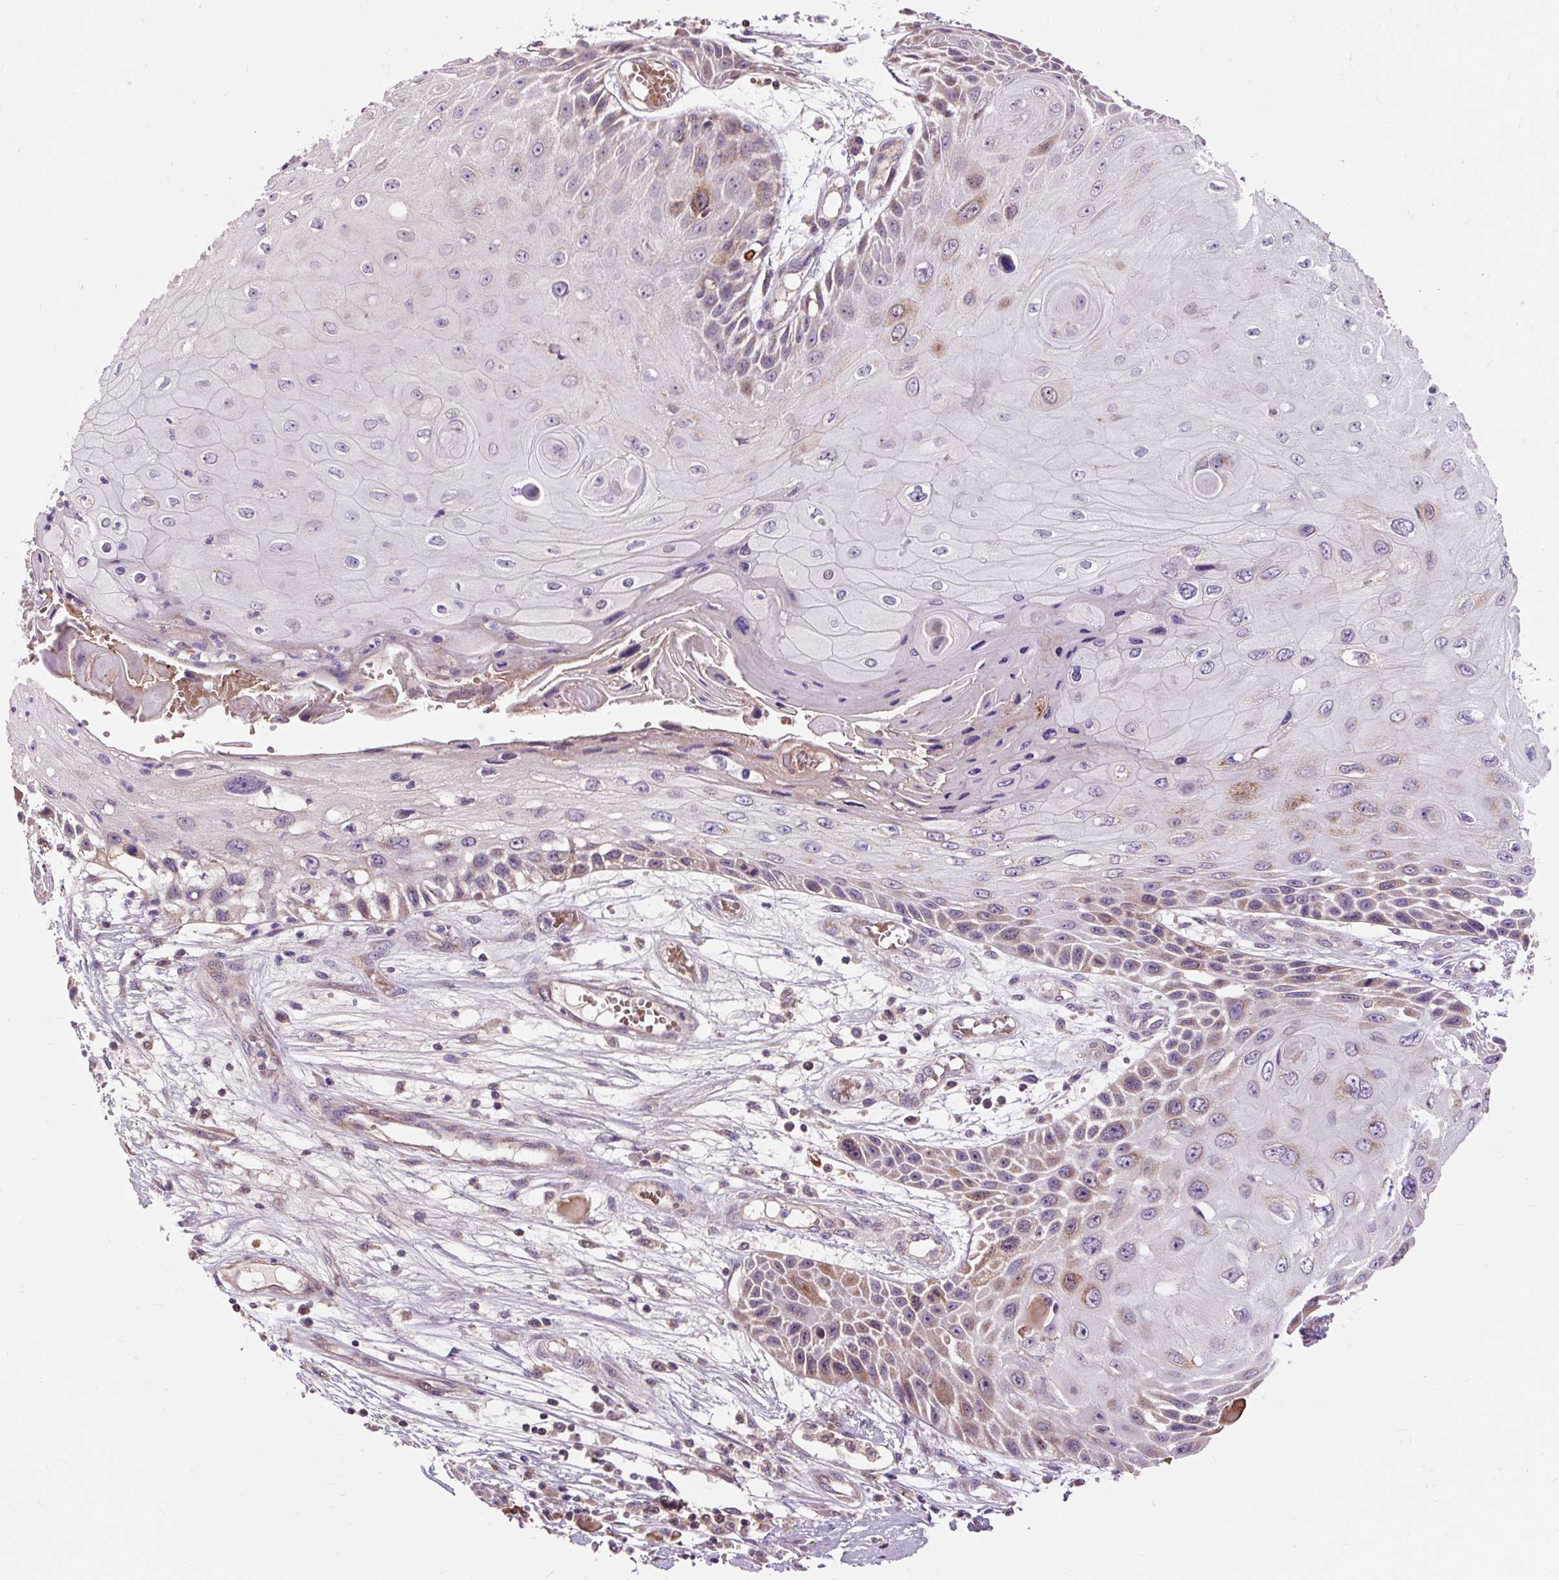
{"staining": {"intensity": "moderate", "quantity": "<25%", "location": "cytoplasmic/membranous,nuclear"}, "tissue": "skin cancer", "cell_type": "Tumor cells", "image_type": "cancer", "snomed": [{"axis": "morphology", "description": "Squamous cell carcinoma, NOS"}, {"axis": "topography", "description": "Skin"}, {"axis": "topography", "description": "Vulva"}], "caption": "Tumor cells exhibit low levels of moderate cytoplasmic/membranous and nuclear staining in about <25% of cells in human squamous cell carcinoma (skin). (Brightfield microscopy of DAB IHC at high magnification).", "gene": "PRIMPOL", "patient": {"sex": "female", "age": 44}}